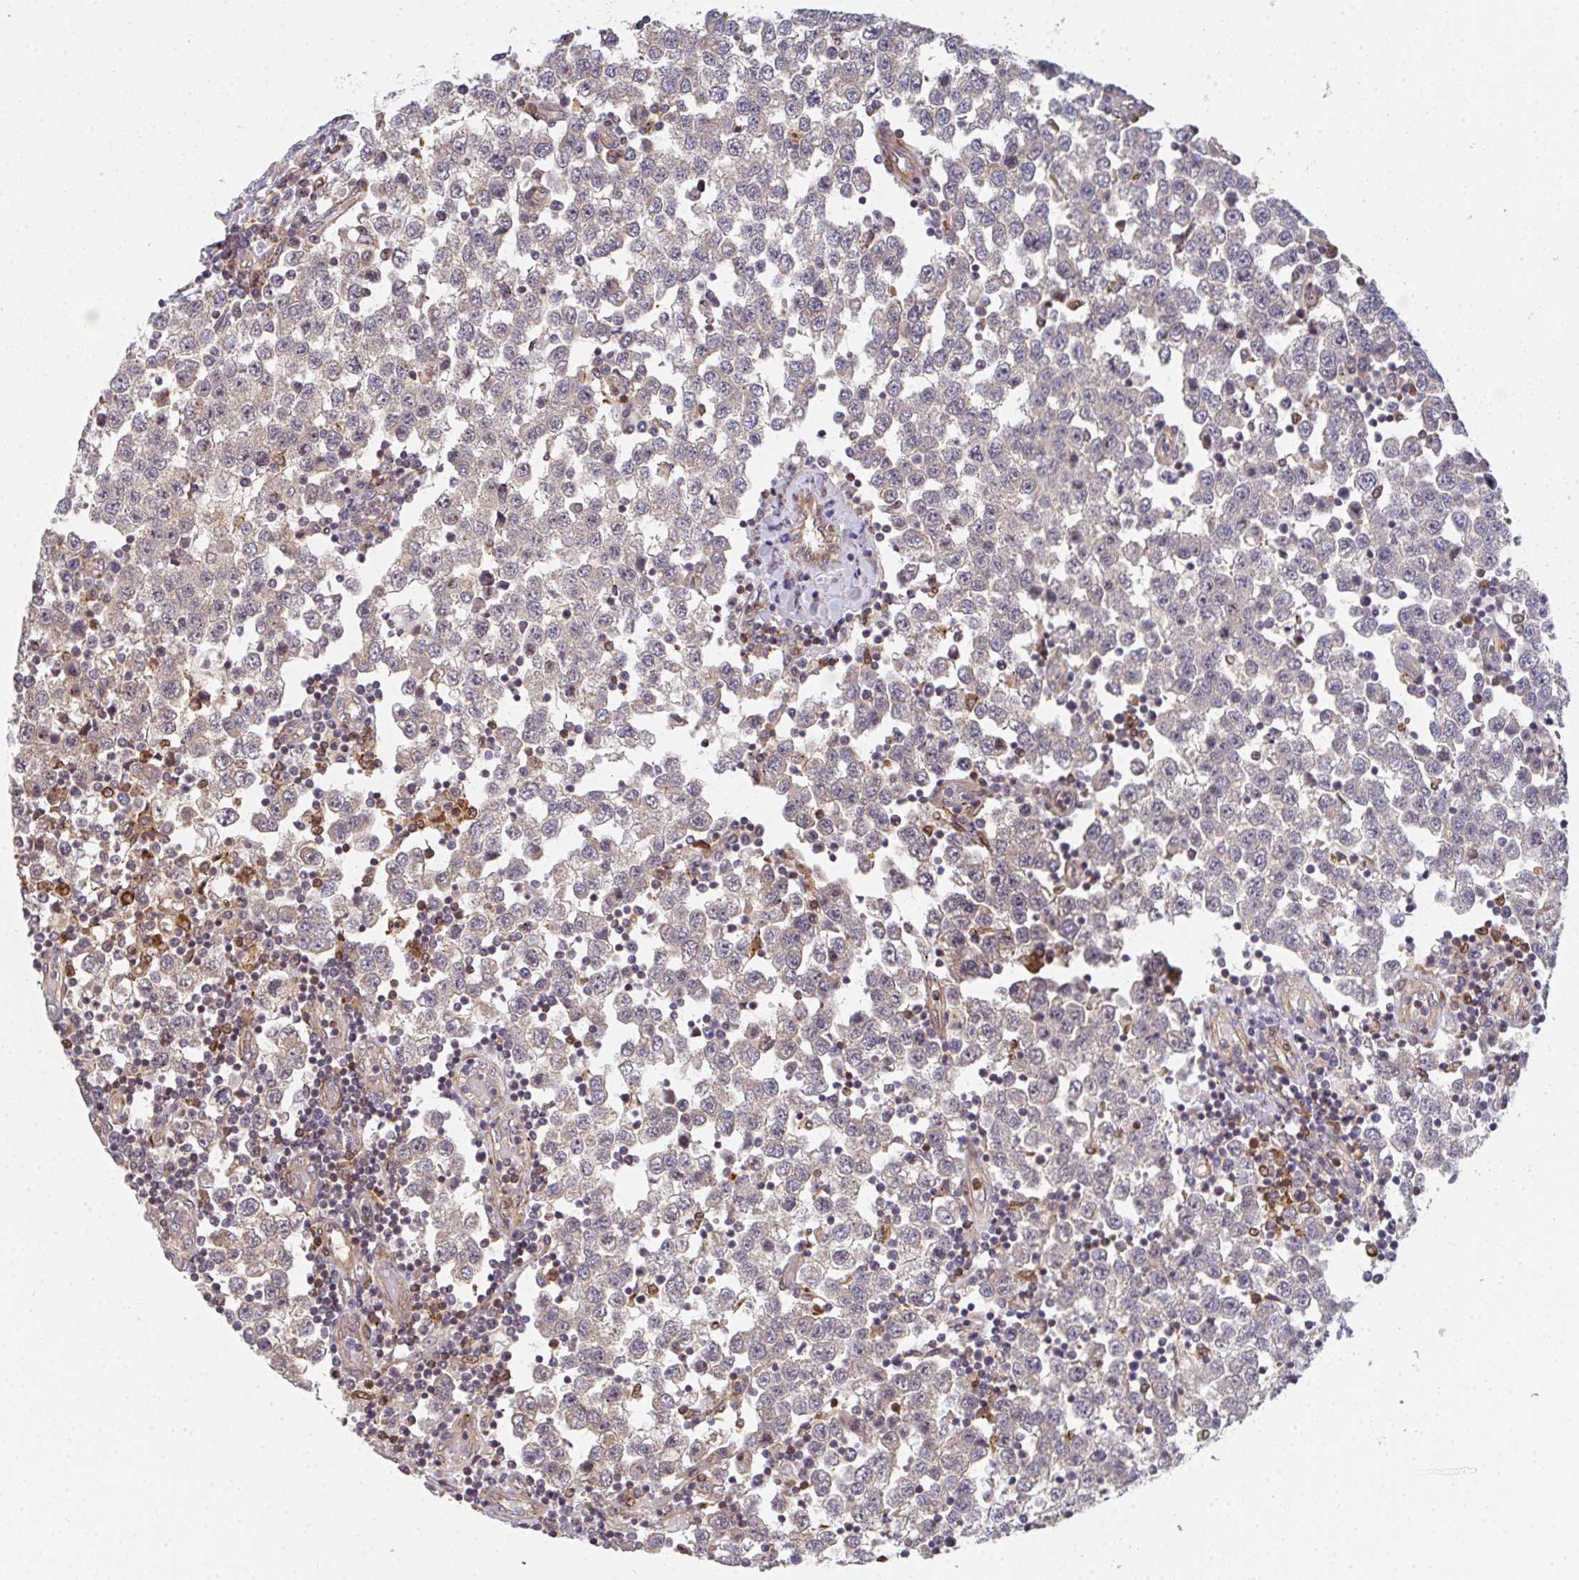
{"staining": {"intensity": "weak", "quantity": "<25%", "location": "cytoplasmic/membranous"}, "tissue": "testis cancer", "cell_type": "Tumor cells", "image_type": "cancer", "snomed": [{"axis": "morphology", "description": "Seminoma, NOS"}, {"axis": "topography", "description": "Testis"}], "caption": "Tumor cells show no significant positivity in testis cancer.", "gene": "SIMC1", "patient": {"sex": "male", "age": 34}}